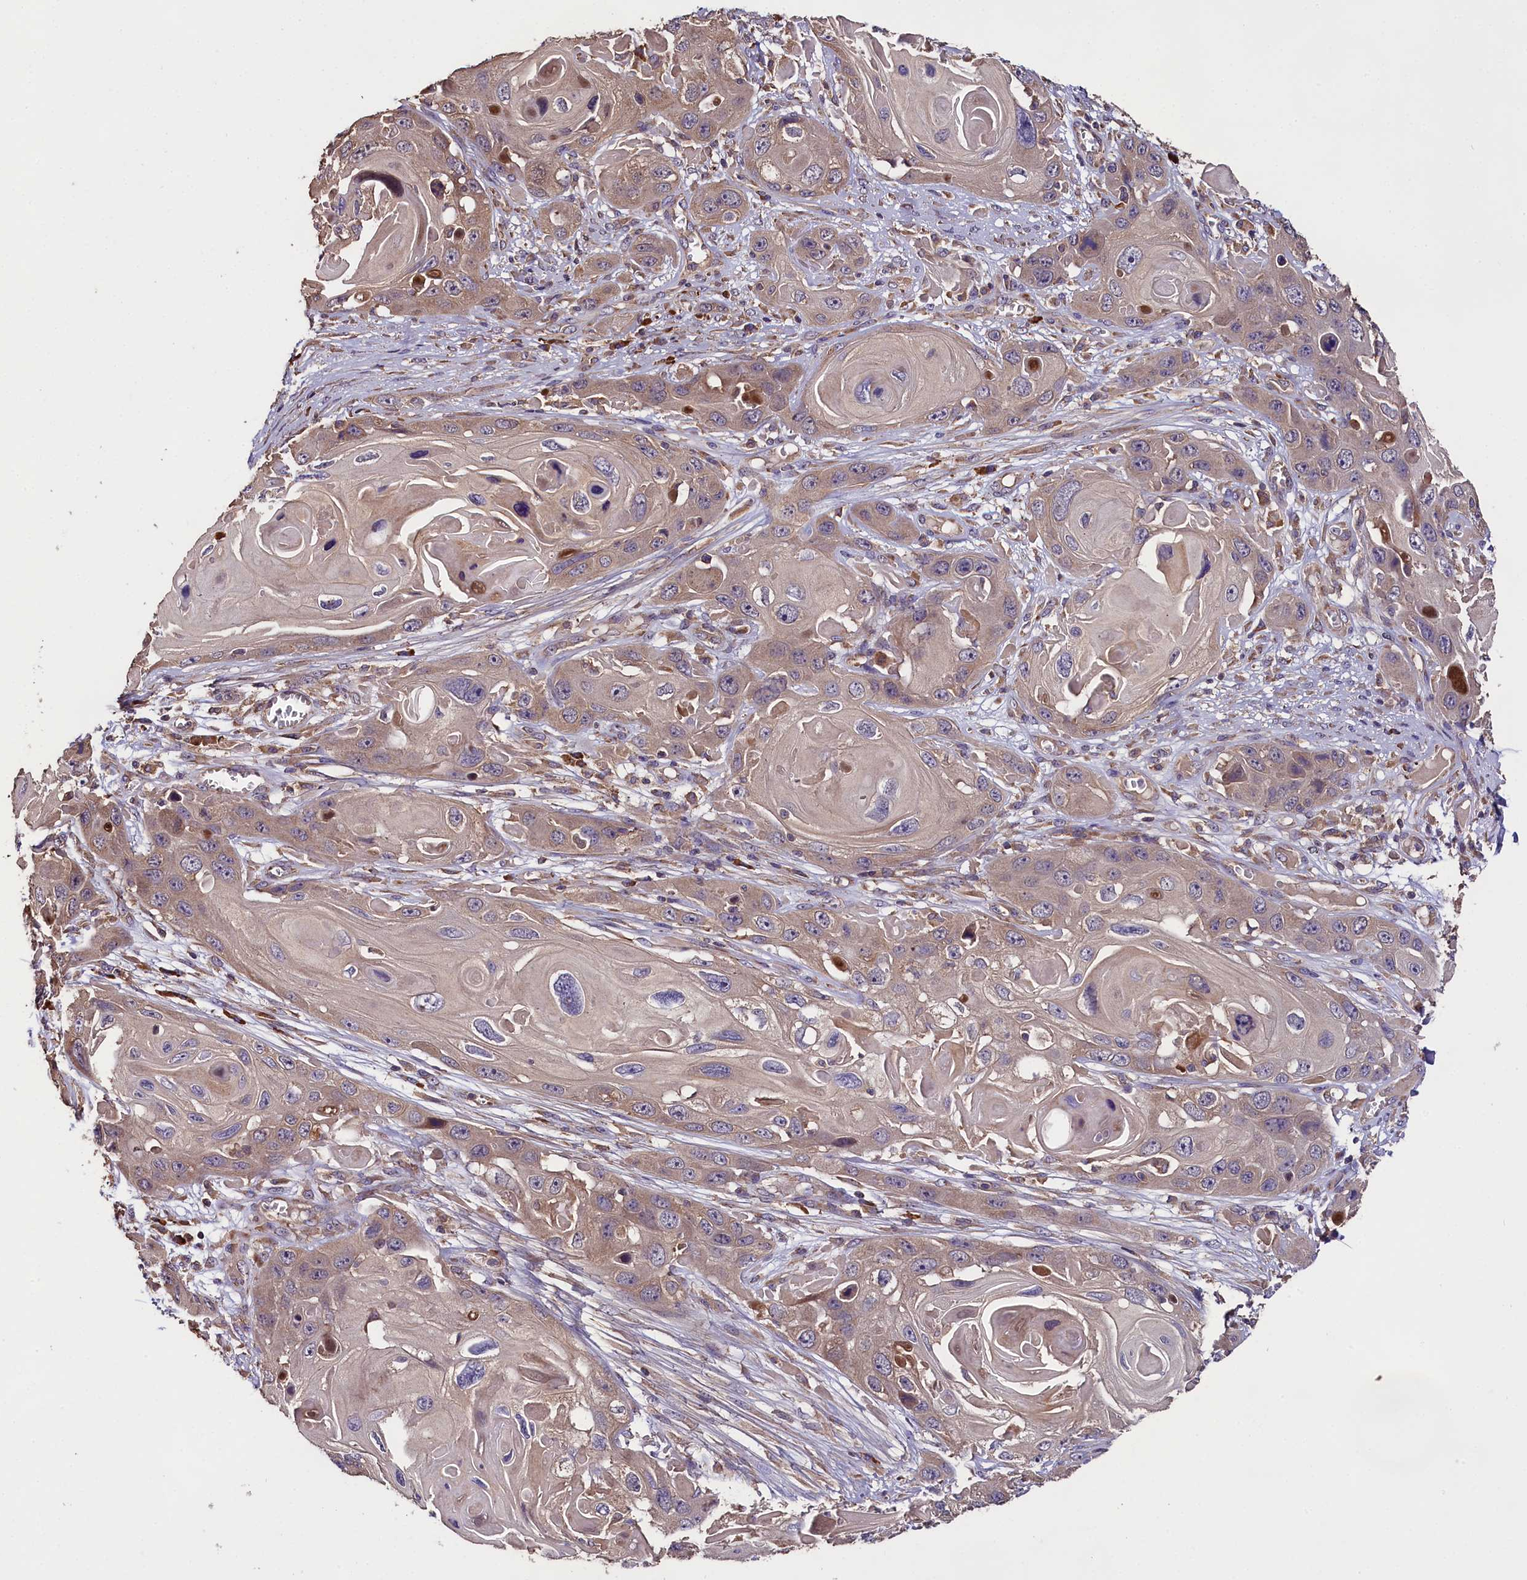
{"staining": {"intensity": "weak", "quantity": ">75%", "location": "cytoplasmic/membranous"}, "tissue": "skin cancer", "cell_type": "Tumor cells", "image_type": "cancer", "snomed": [{"axis": "morphology", "description": "Squamous cell carcinoma, NOS"}, {"axis": "topography", "description": "Skin"}], "caption": "IHC of human squamous cell carcinoma (skin) displays low levels of weak cytoplasmic/membranous expression in approximately >75% of tumor cells.", "gene": "ENKD1", "patient": {"sex": "male", "age": 55}}